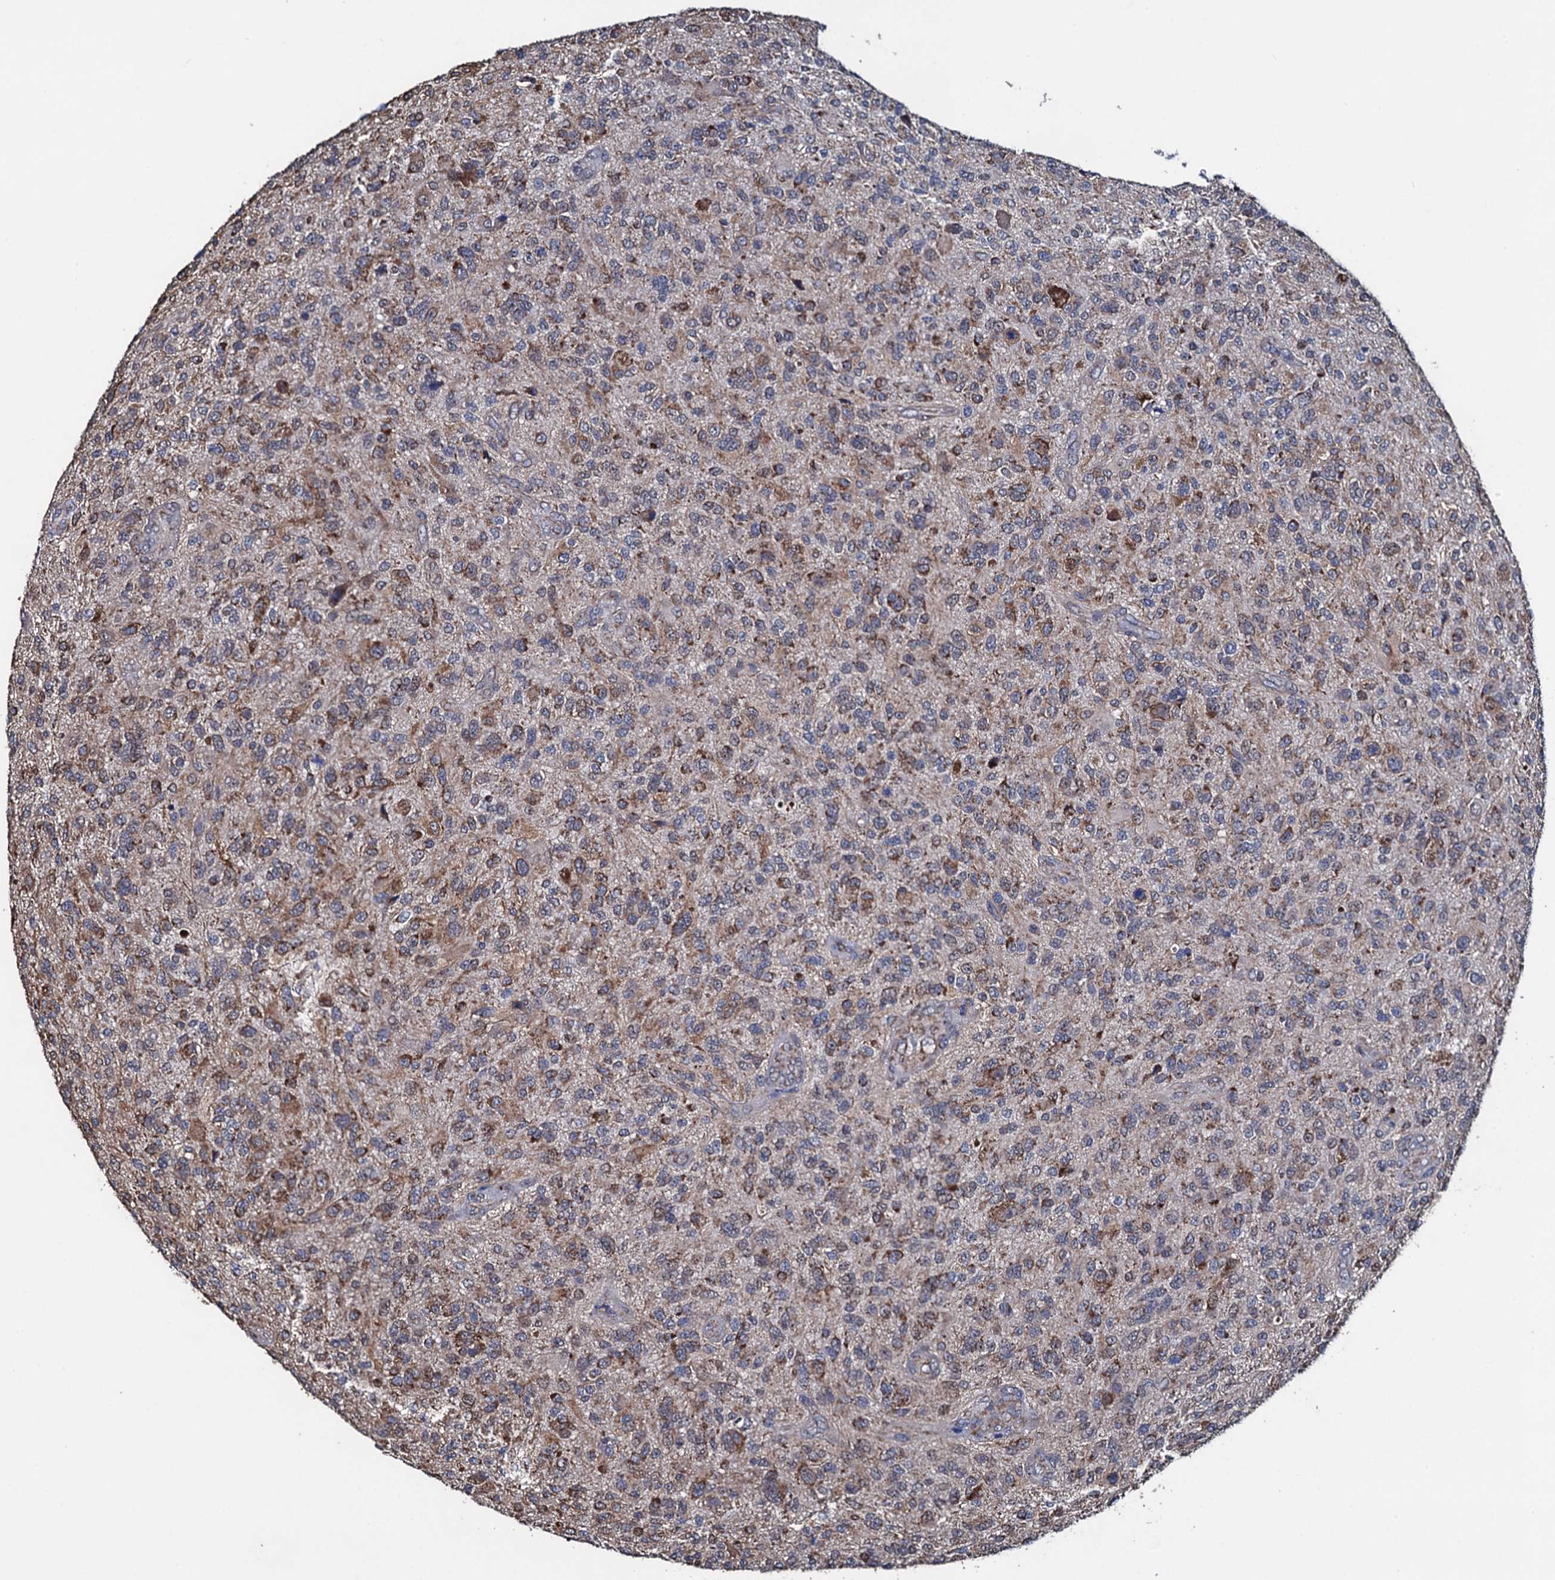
{"staining": {"intensity": "moderate", "quantity": ">75%", "location": "cytoplasmic/membranous"}, "tissue": "glioma", "cell_type": "Tumor cells", "image_type": "cancer", "snomed": [{"axis": "morphology", "description": "Glioma, malignant, High grade"}, {"axis": "topography", "description": "Brain"}], "caption": "Immunohistochemical staining of malignant glioma (high-grade) exhibits medium levels of moderate cytoplasmic/membranous positivity in approximately >75% of tumor cells.", "gene": "PTCD3", "patient": {"sex": "male", "age": 47}}